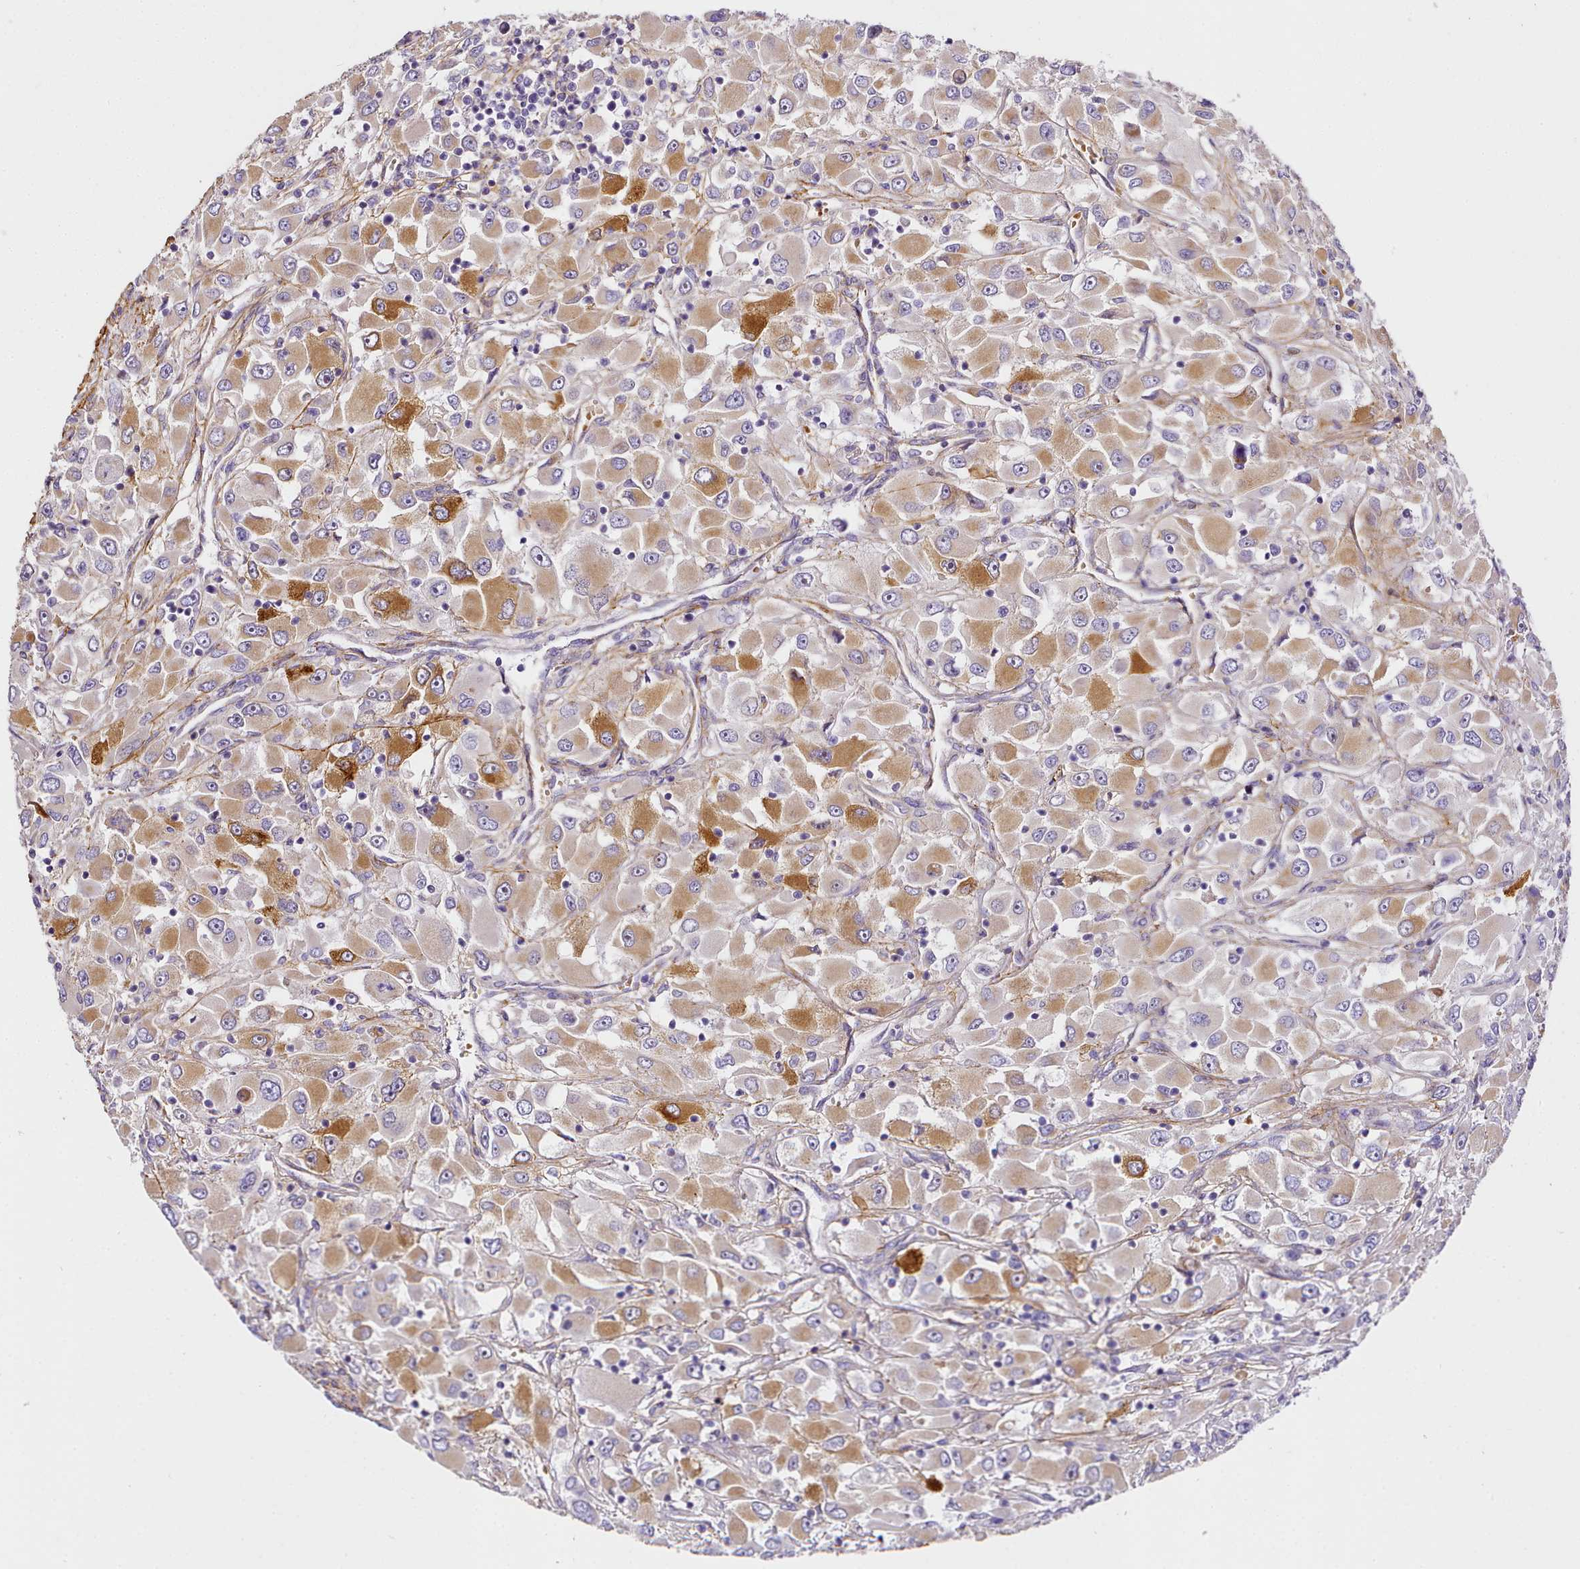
{"staining": {"intensity": "moderate", "quantity": "25%-75%", "location": "cytoplasmic/membranous"}, "tissue": "renal cancer", "cell_type": "Tumor cells", "image_type": "cancer", "snomed": [{"axis": "morphology", "description": "Adenocarcinoma, NOS"}, {"axis": "topography", "description": "Kidney"}], "caption": "The immunohistochemical stain labels moderate cytoplasmic/membranous positivity in tumor cells of renal adenocarcinoma tissue.", "gene": "NBPF1", "patient": {"sex": "female", "age": 52}}